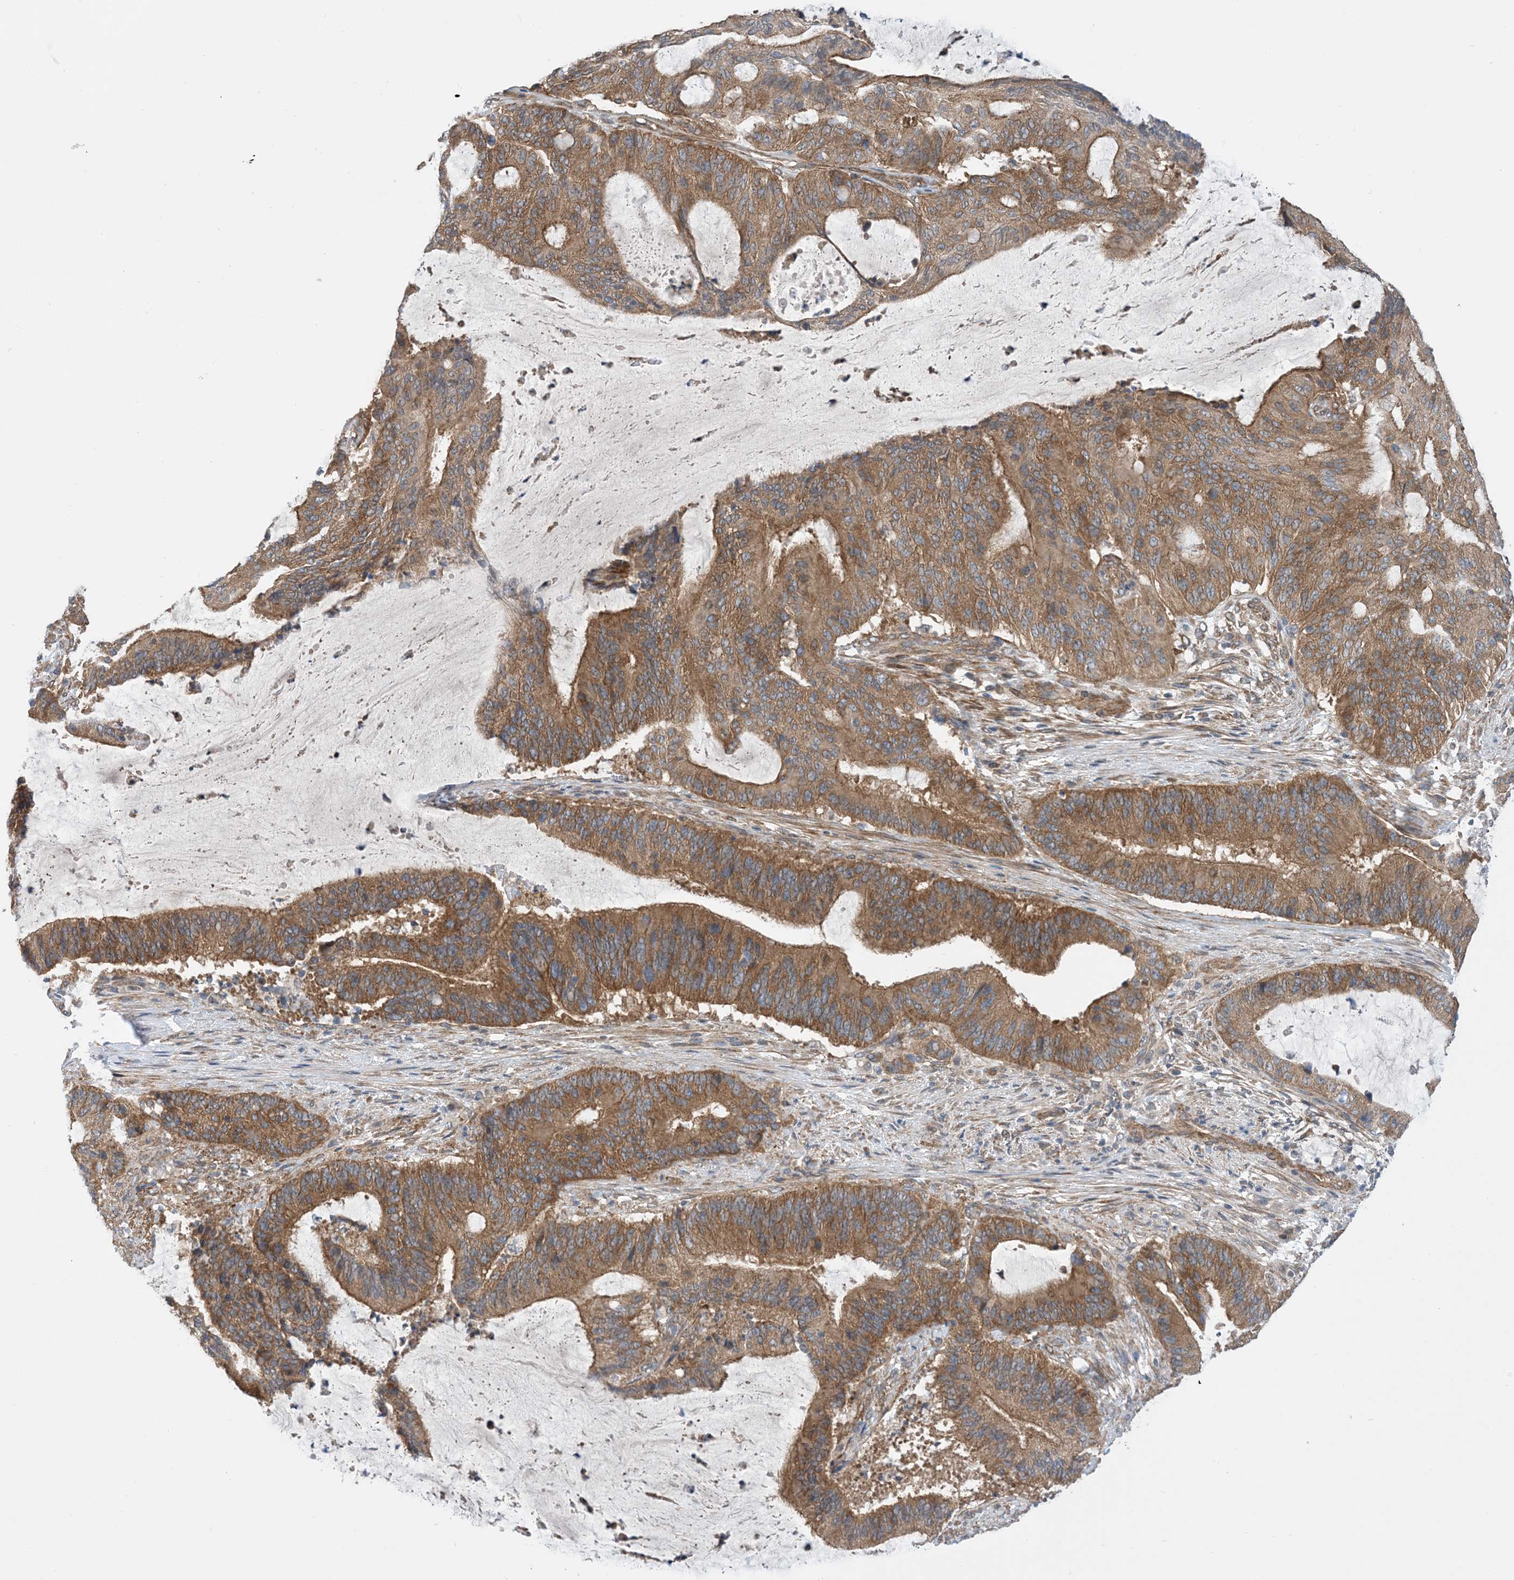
{"staining": {"intensity": "moderate", "quantity": ">75%", "location": "cytoplasmic/membranous"}, "tissue": "liver cancer", "cell_type": "Tumor cells", "image_type": "cancer", "snomed": [{"axis": "morphology", "description": "Normal tissue, NOS"}, {"axis": "morphology", "description": "Cholangiocarcinoma"}, {"axis": "topography", "description": "Liver"}, {"axis": "topography", "description": "Peripheral nerve tissue"}], "caption": "Immunohistochemistry (IHC) micrograph of neoplastic tissue: cholangiocarcinoma (liver) stained using immunohistochemistry reveals medium levels of moderate protein expression localized specifically in the cytoplasmic/membranous of tumor cells, appearing as a cytoplasmic/membranous brown color.", "gene": "EHBP1", "patient": {"sex": "female", "age": 73}}